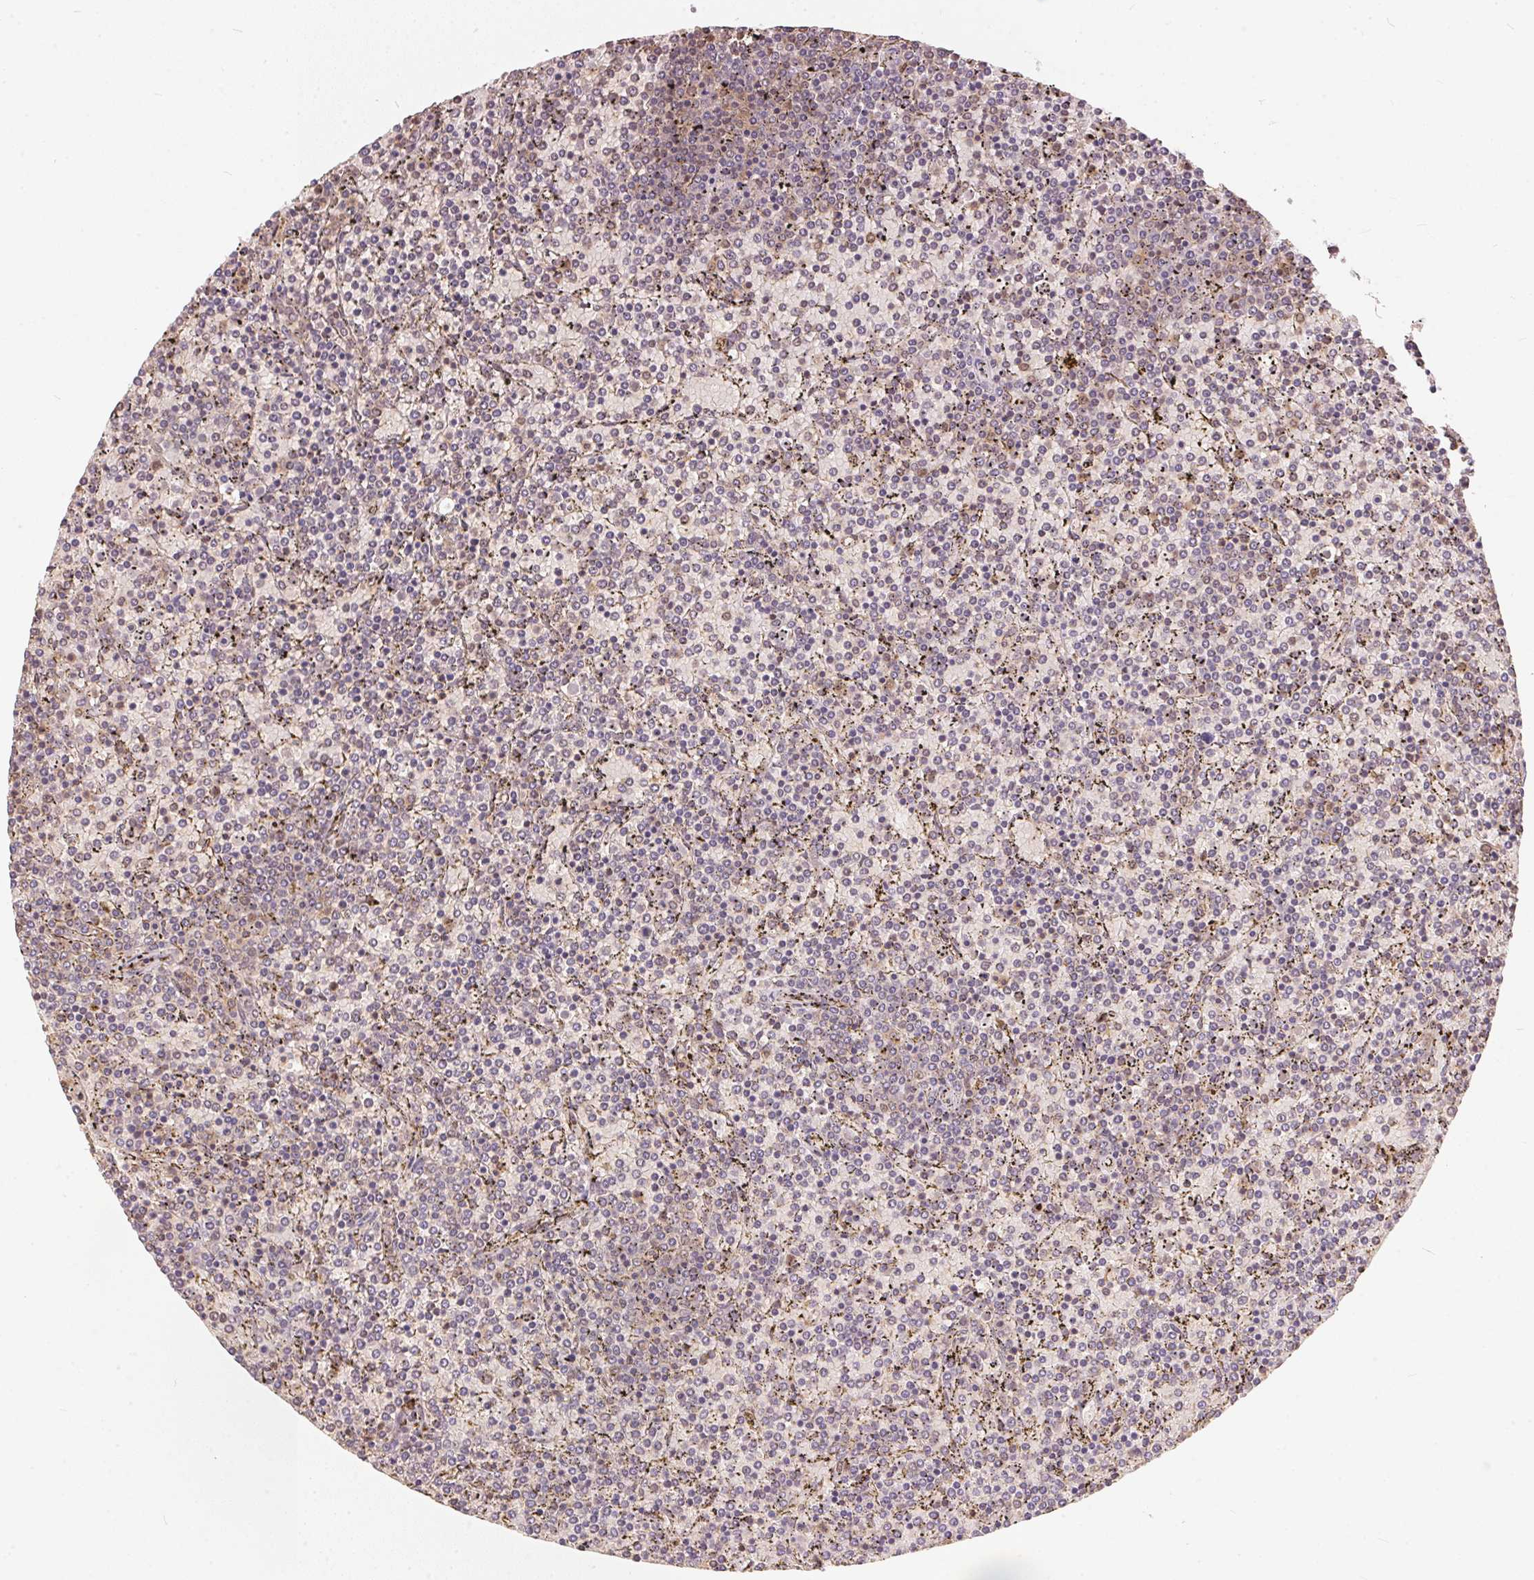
{"staining": {"intensity": "negative", "quantity": "none", "location": "none"}, "tissue": "lymphoma", "cell_type": "Tumor cells", "image_type": "cancer", "snomed": [{"axis": "morphology", "description": "Malignant lymphoma, non-Hodgkin's type, Low grade"}, {"axis": "topography", "description": "Spleen"}], "caption": "This is a micrograph of immunohistochemistry staining of lymphoma, which shows no expression in tumor cells.", "gene": "BLMH", "patient": {"sex": "female", "age": 77}}